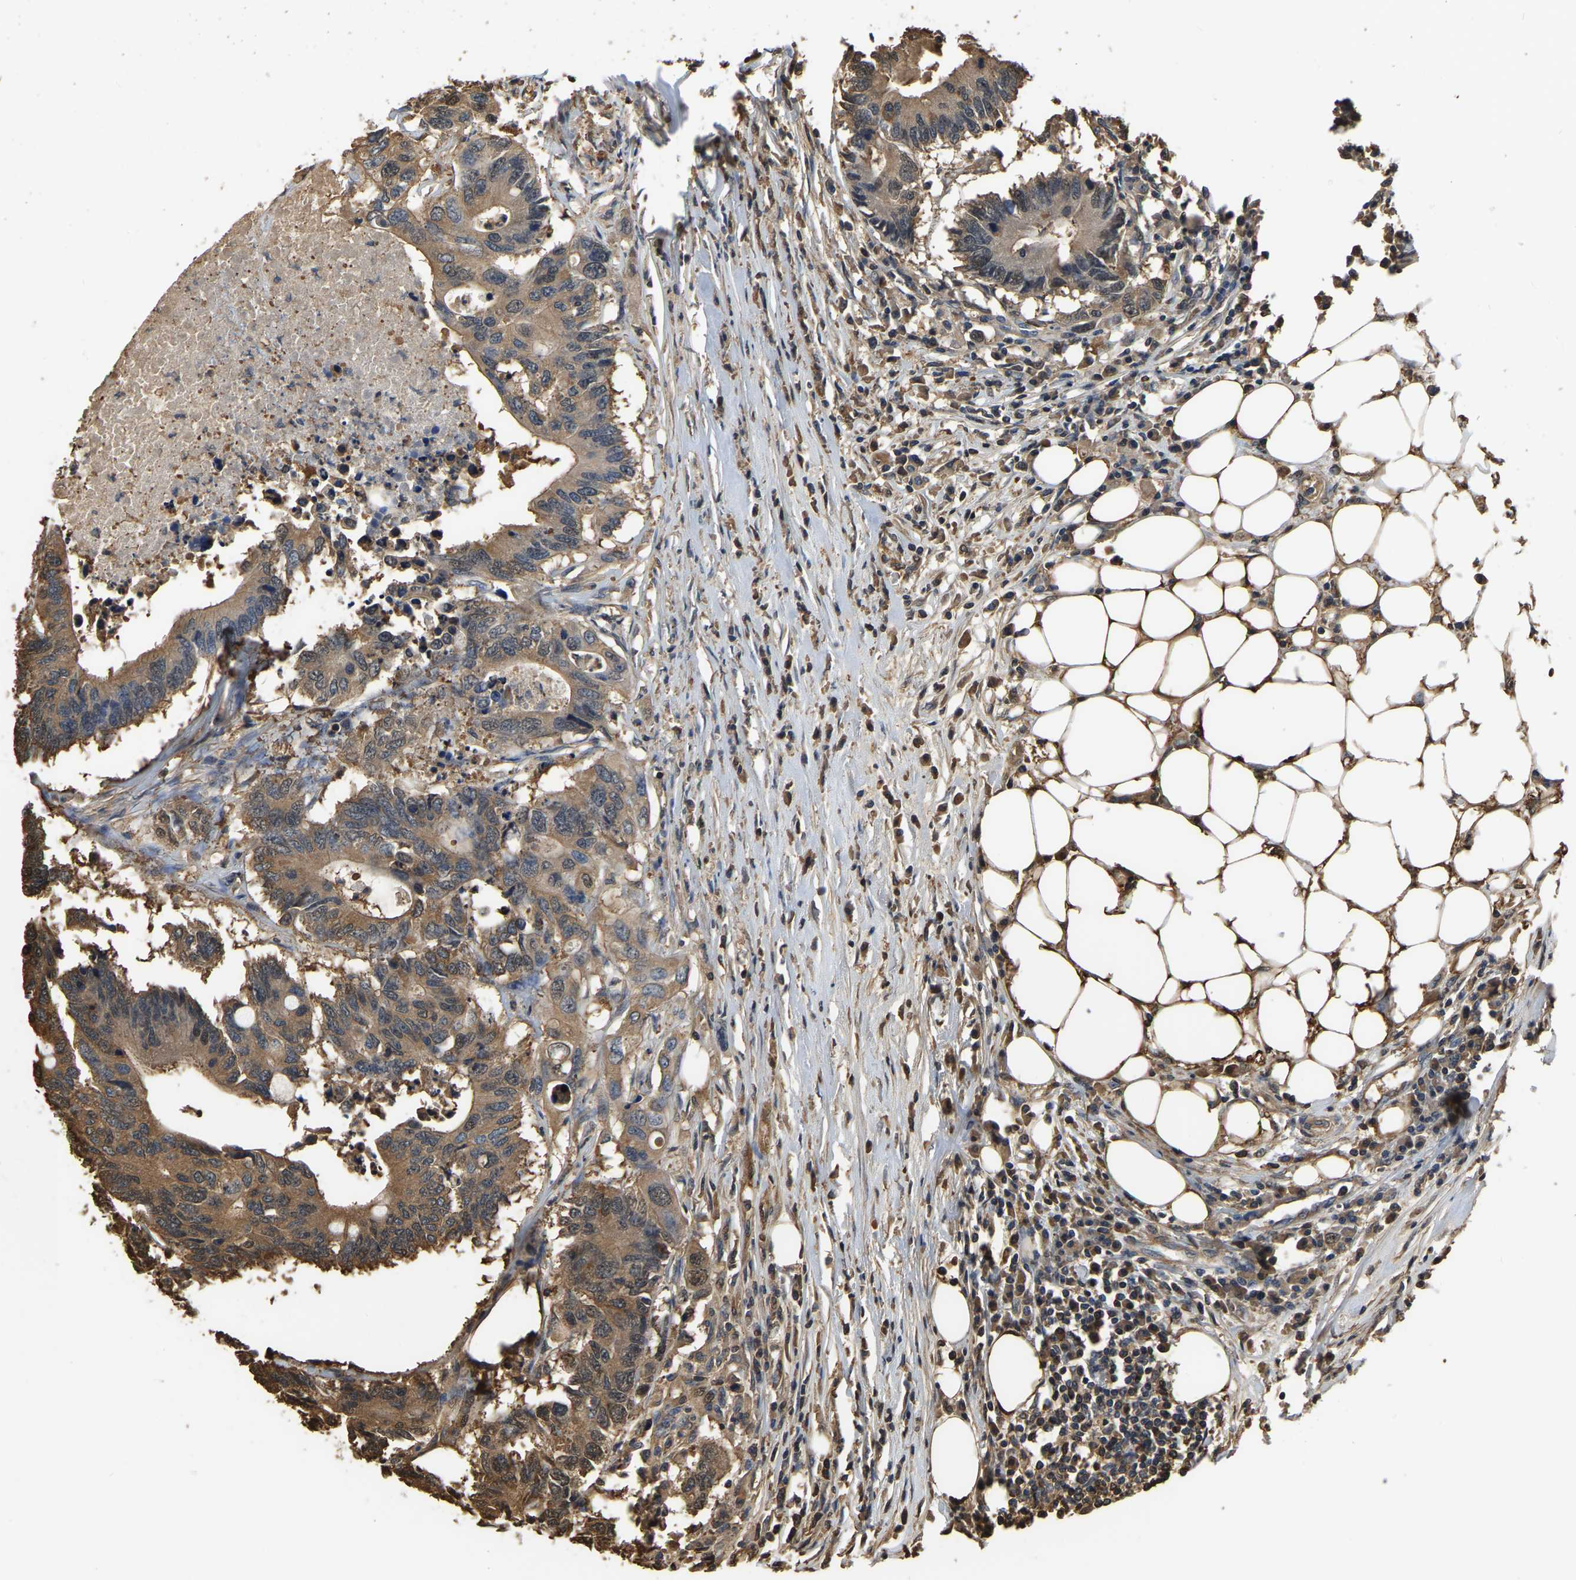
{"staining": {"intensity": "moderate", "quantity": ">75%", "location": "cytoplasmic/membranous"}, "tissue": "colorectal cancer", "cell_type": "Tumor cells", "image_type": "cancer", "snomed": [{"axis": "morphology", "description": "Adenocarcinoma, NOS"}, {"axis": "topography", "description": "Colon"}], "caption": "Immunohistochemical staining of colorectal cancer exhibits medium levels of moderate cytoplasmic/membranous expression in approximately >75% of tumor cells.", "gene": "LDHB", "patient": {"sex": "male", "age": 71}}